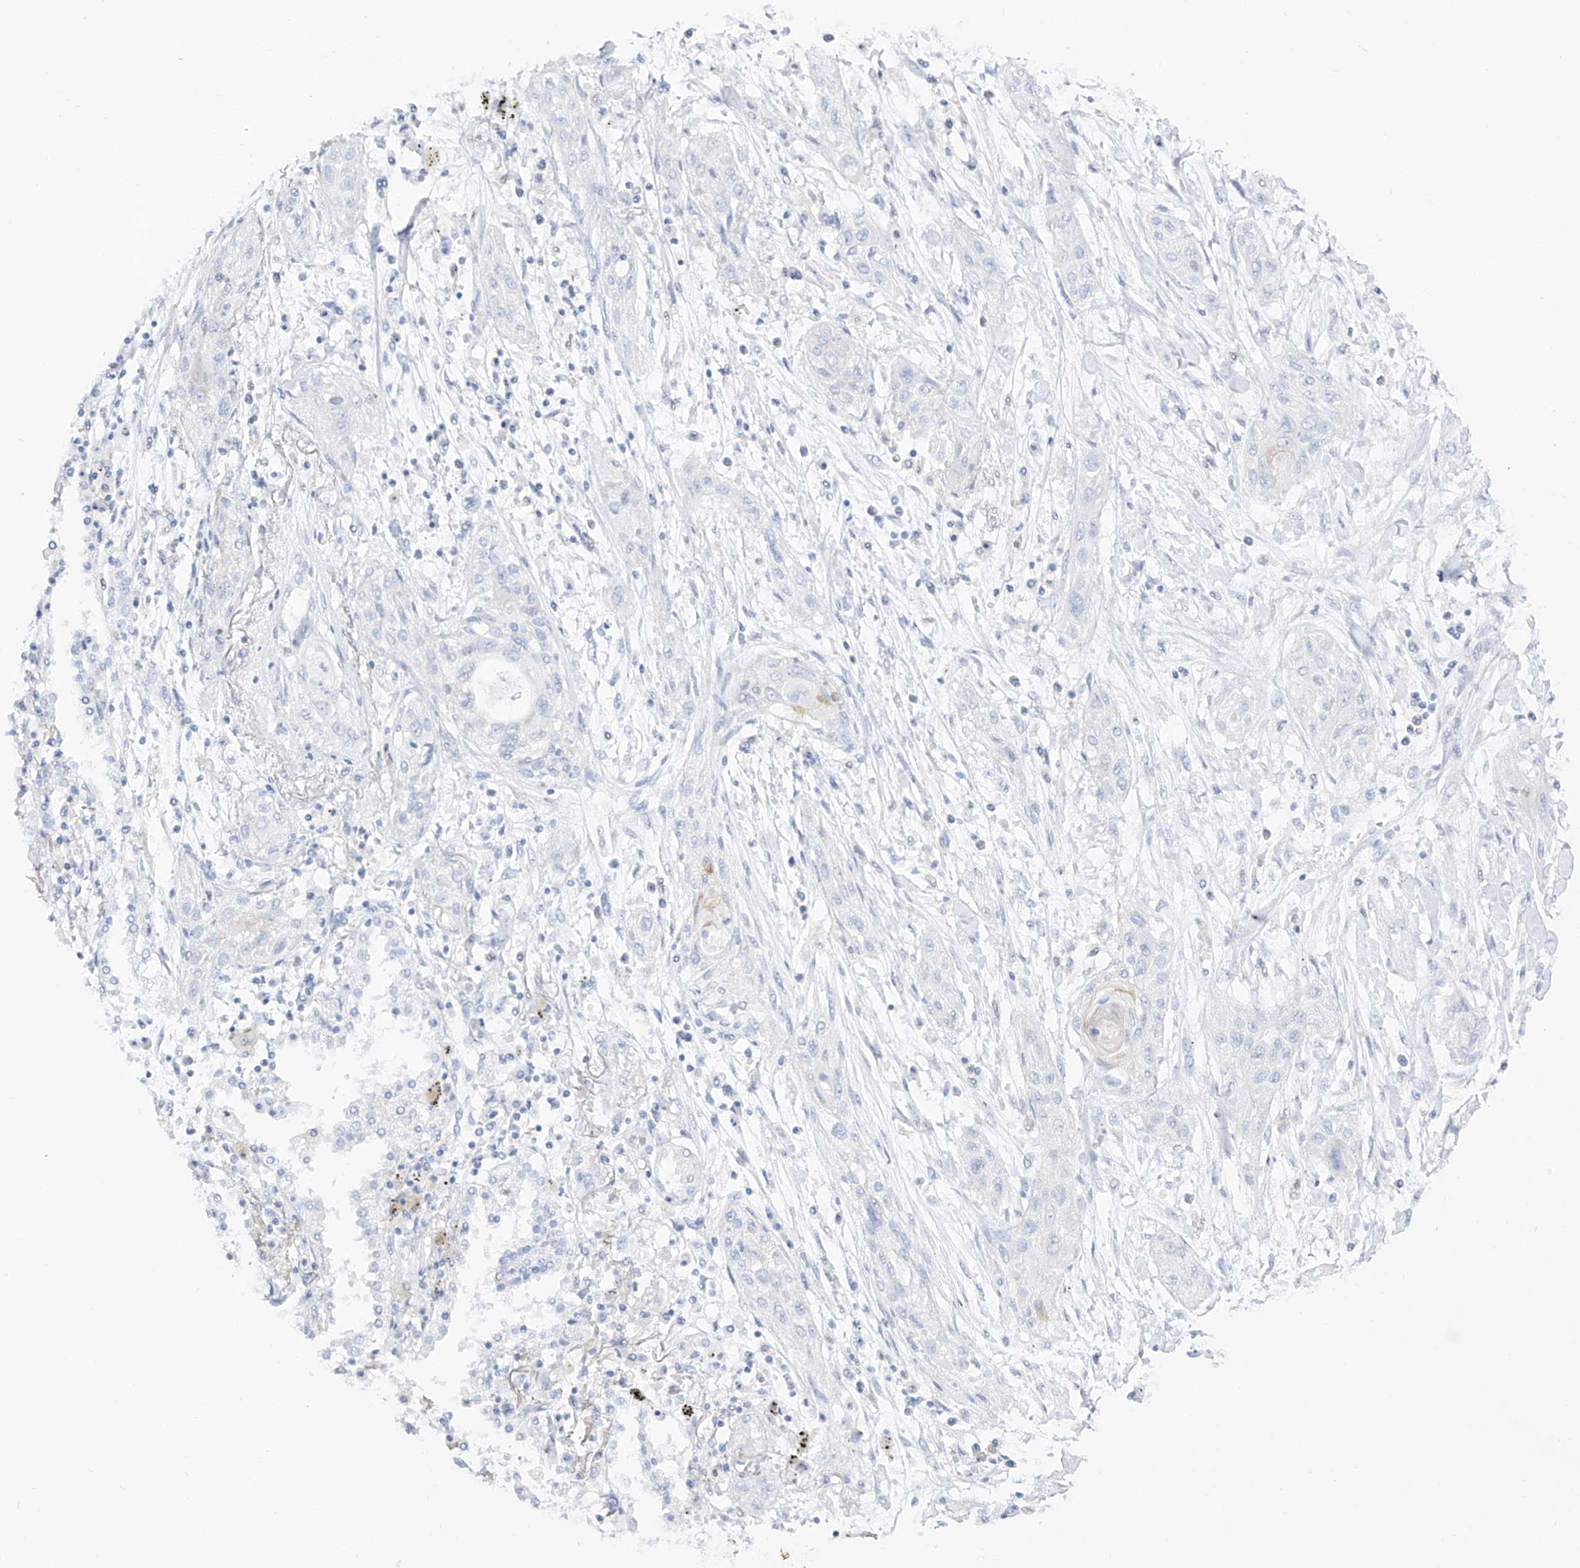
{"staining": {"intensity": "negative", "quantity": "none", "location": "none"}, "tissue": "lung cancer", "cell_type": "Tumor cells", "image_type": "cancer", "snomed": [{"axis": "morphology", "description": "Squamous cell carcinoma, NOS"}, {"axis": "topography", "description": "Lung"}], "caption": "Immunohistochemistry (IHC) micrograph of human lung cancer (squamous cell carcinoma) stained for a protein (brown), which displays no staining in tumor cells. Brightfield microscopy of immunohistochemistry (IHC) stained with DAB (3,3'-diaminobenzidine) (brown) and hematoxylin (blue), captured at high magnification.", "gene": "DMKN", "patient": {"sex": "female", "age": 47}}